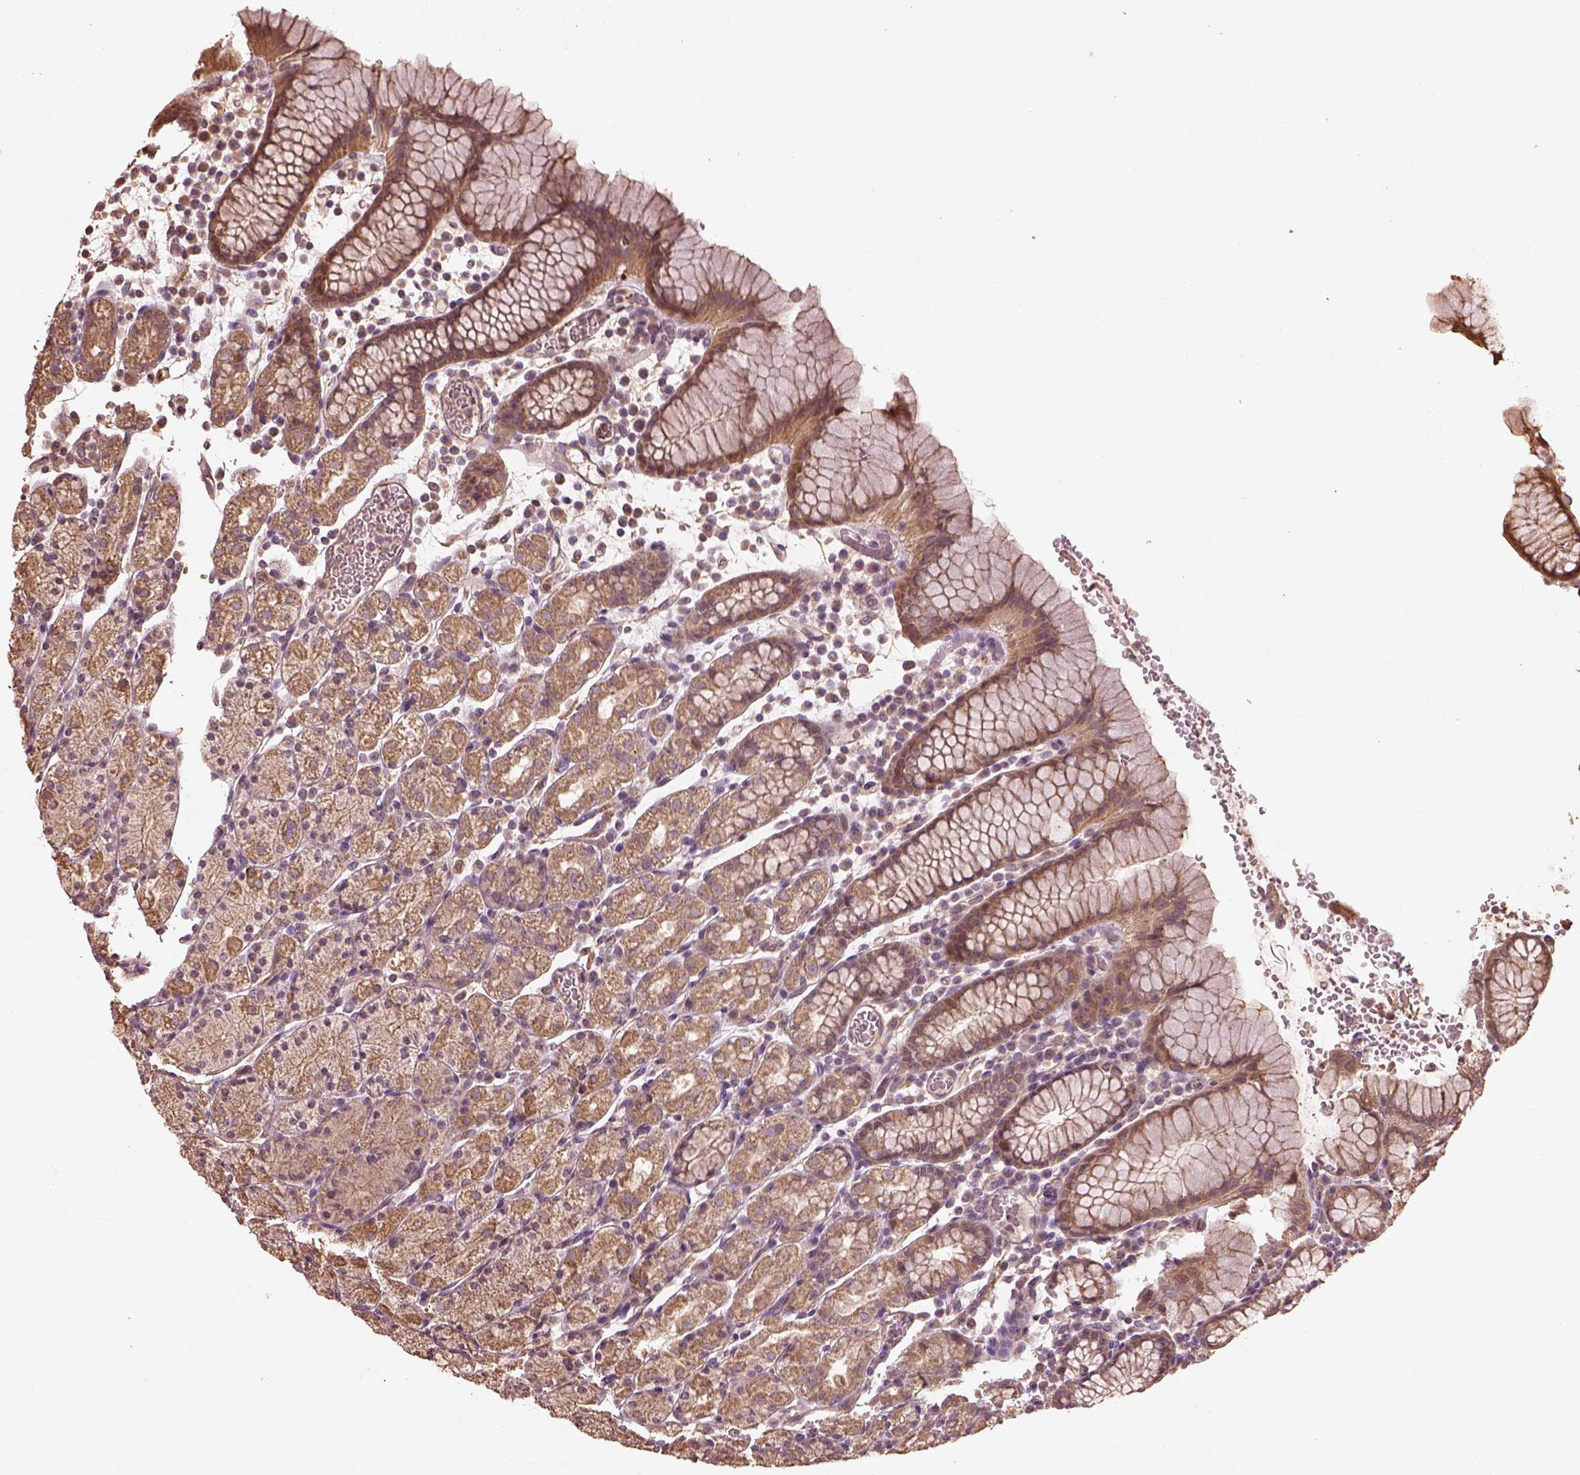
{"staining": {"intensity": "moderate", "quantity": ">75%", "location": "cytoplasmic/membranous"}, "tissue": "stomach", "cell_type": "Glandular cells", "image_type": "normal", "snomed": [{"axis": "morphology", "description": "Normal tissue, NOS"}, {"axis": "topography", "description": "Stomach, upper"}, {"axis": "topography", "description": "Stomach"}], "caption": "IHC (DAB) staining of benign human stomach shows moderate cytoplasmic/membranous protein expression in about >75% of glandular cells. The protein of interest is shown in brown color, while the nuclei are stained blue.", "gene": "METTL4", "patient": {"sex": "male", "age": 62}}